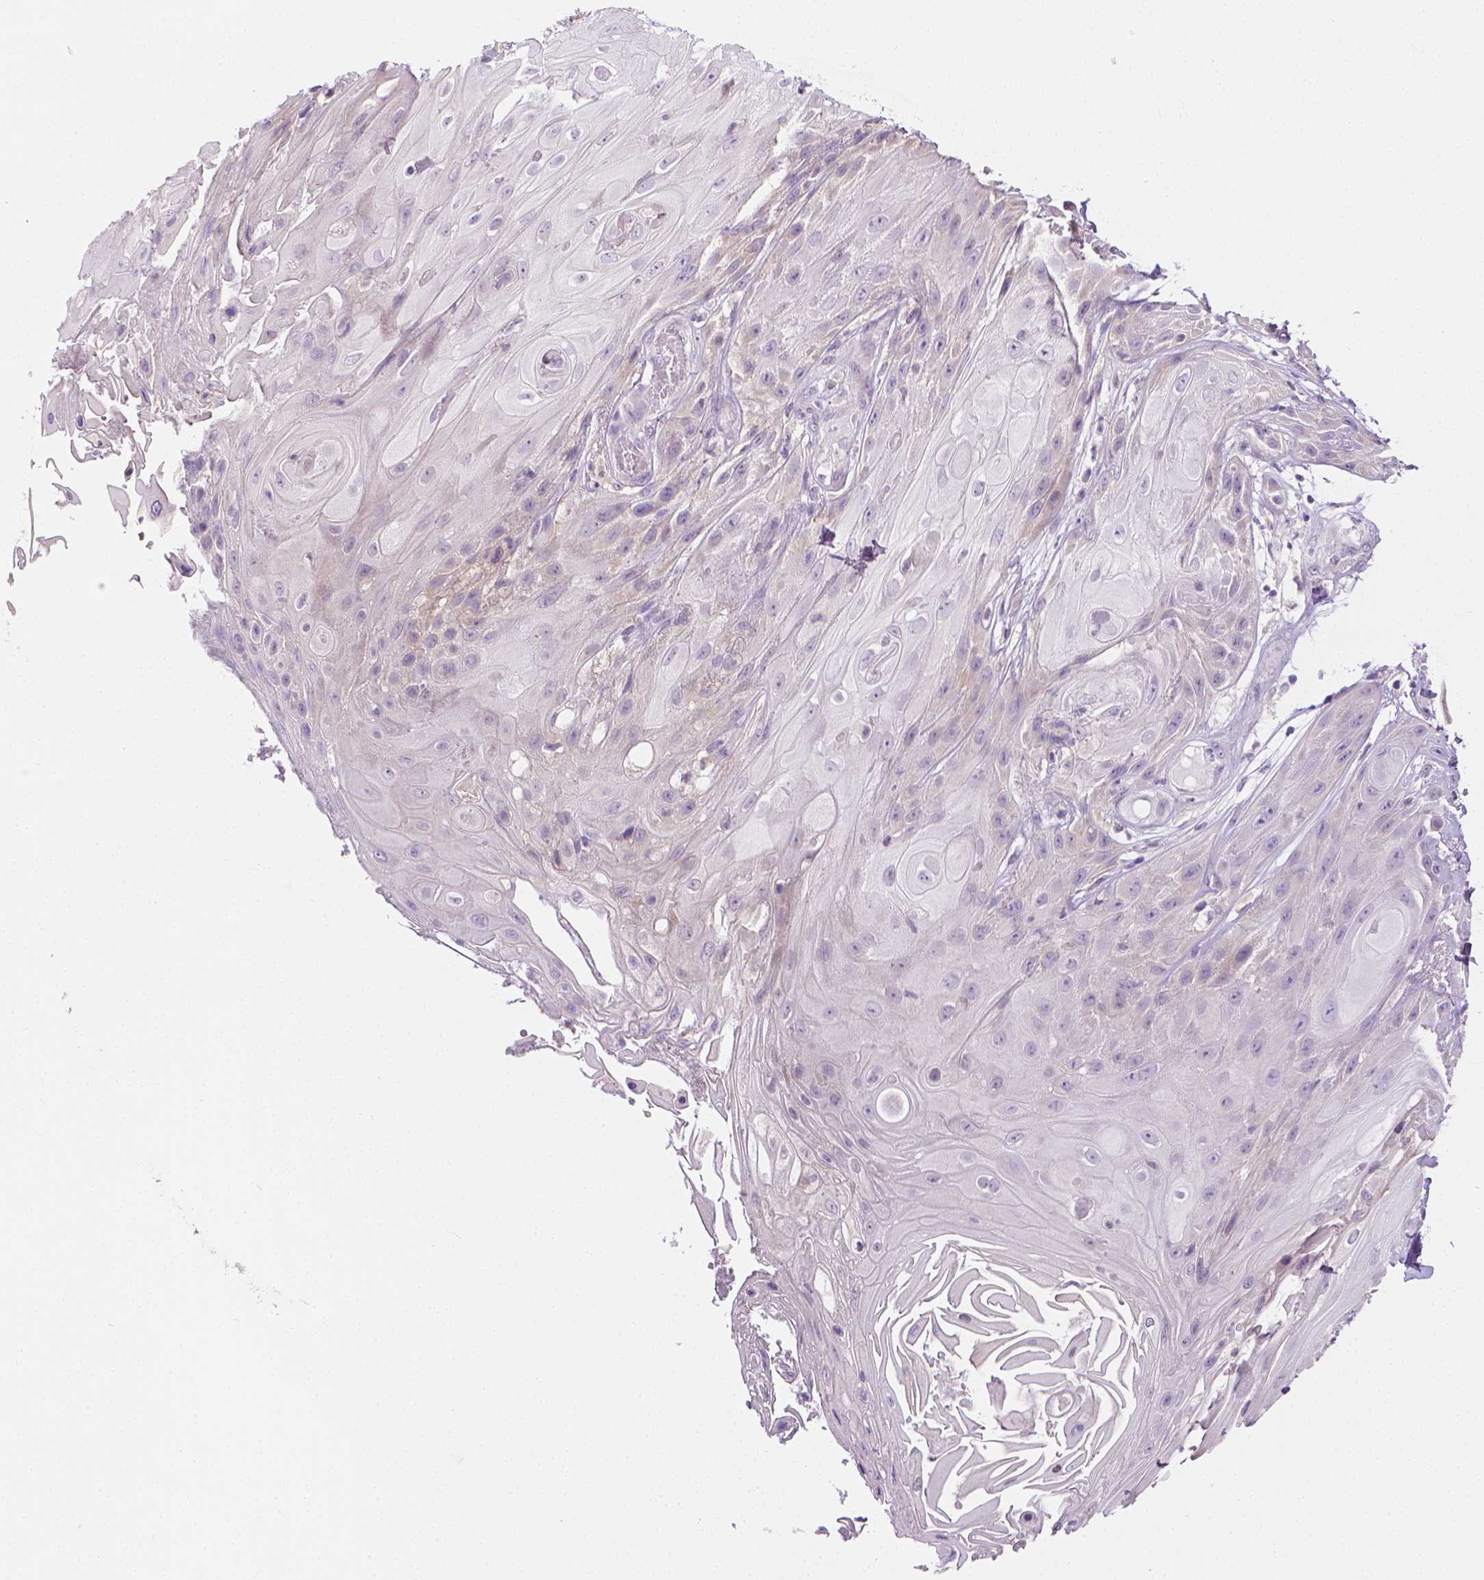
{"staining": {"intensity": "negative", "quantity": "none", "location": "none"}, "tissue": "skin cancer", "cell_type": "Tumor cells", "image_type": "cancer", "snomed": [{"axis": "morphology", "description": "Squamous cell carcinoma, NOS"}, {"axis": "topography", "description": "Skin"}], "caption": "DAB (3,3'-diaminobenzidine) immunohistochemical staining of skin cancer (squamous cell carcinoma) displays no significant expression in tumor cells. The staining was performed using DAB (3,3'-diaminobenzidine) to visualize the protein expression in brown, while the nuclei were stained in blue with hematoxylin (Magnification: 20x).", "gene": "MCOLN3", "patient": {"sex": "male", "age": 62}}